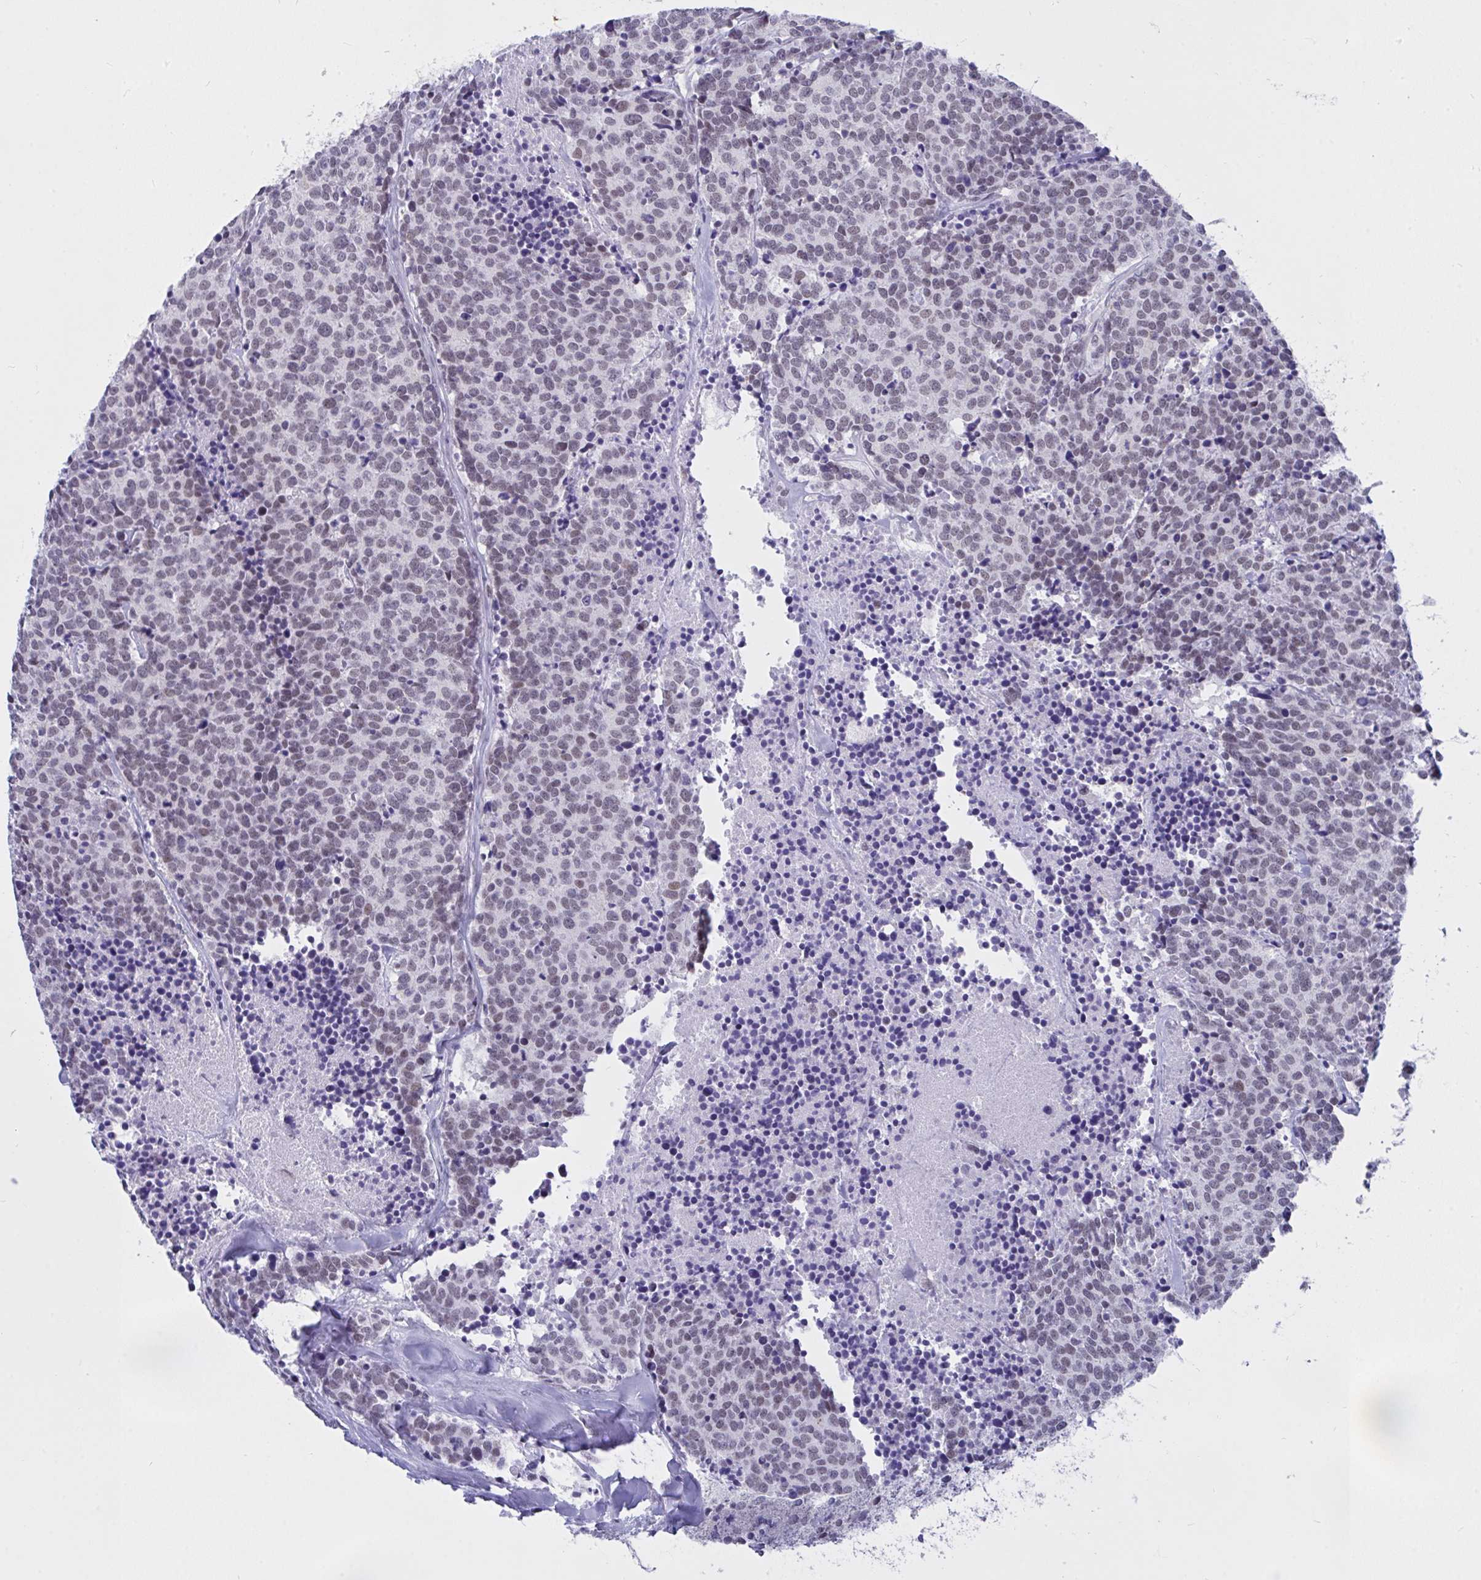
{"staining": {"intensity": "weak", "quantity": "25%-75%", "location": "nuclear"}, "tissue": "carcinoid", "cell_type": "Tumor cells", "image_type": "cancer", "snomed": [{"axis": "morphology", "description": "Carcinoid, malignant, NOS"}, {"axis": "topography", "description": "Skin"}], "caption": "The micrograph displays a brown stain indicating the presence of a protein in the nuclear of tumor cells in carcinoid. (IHC, brightfield microscopy, high magnification).", "gene": "FBXL22", "patient": {"sex": "female", "age": 79}}